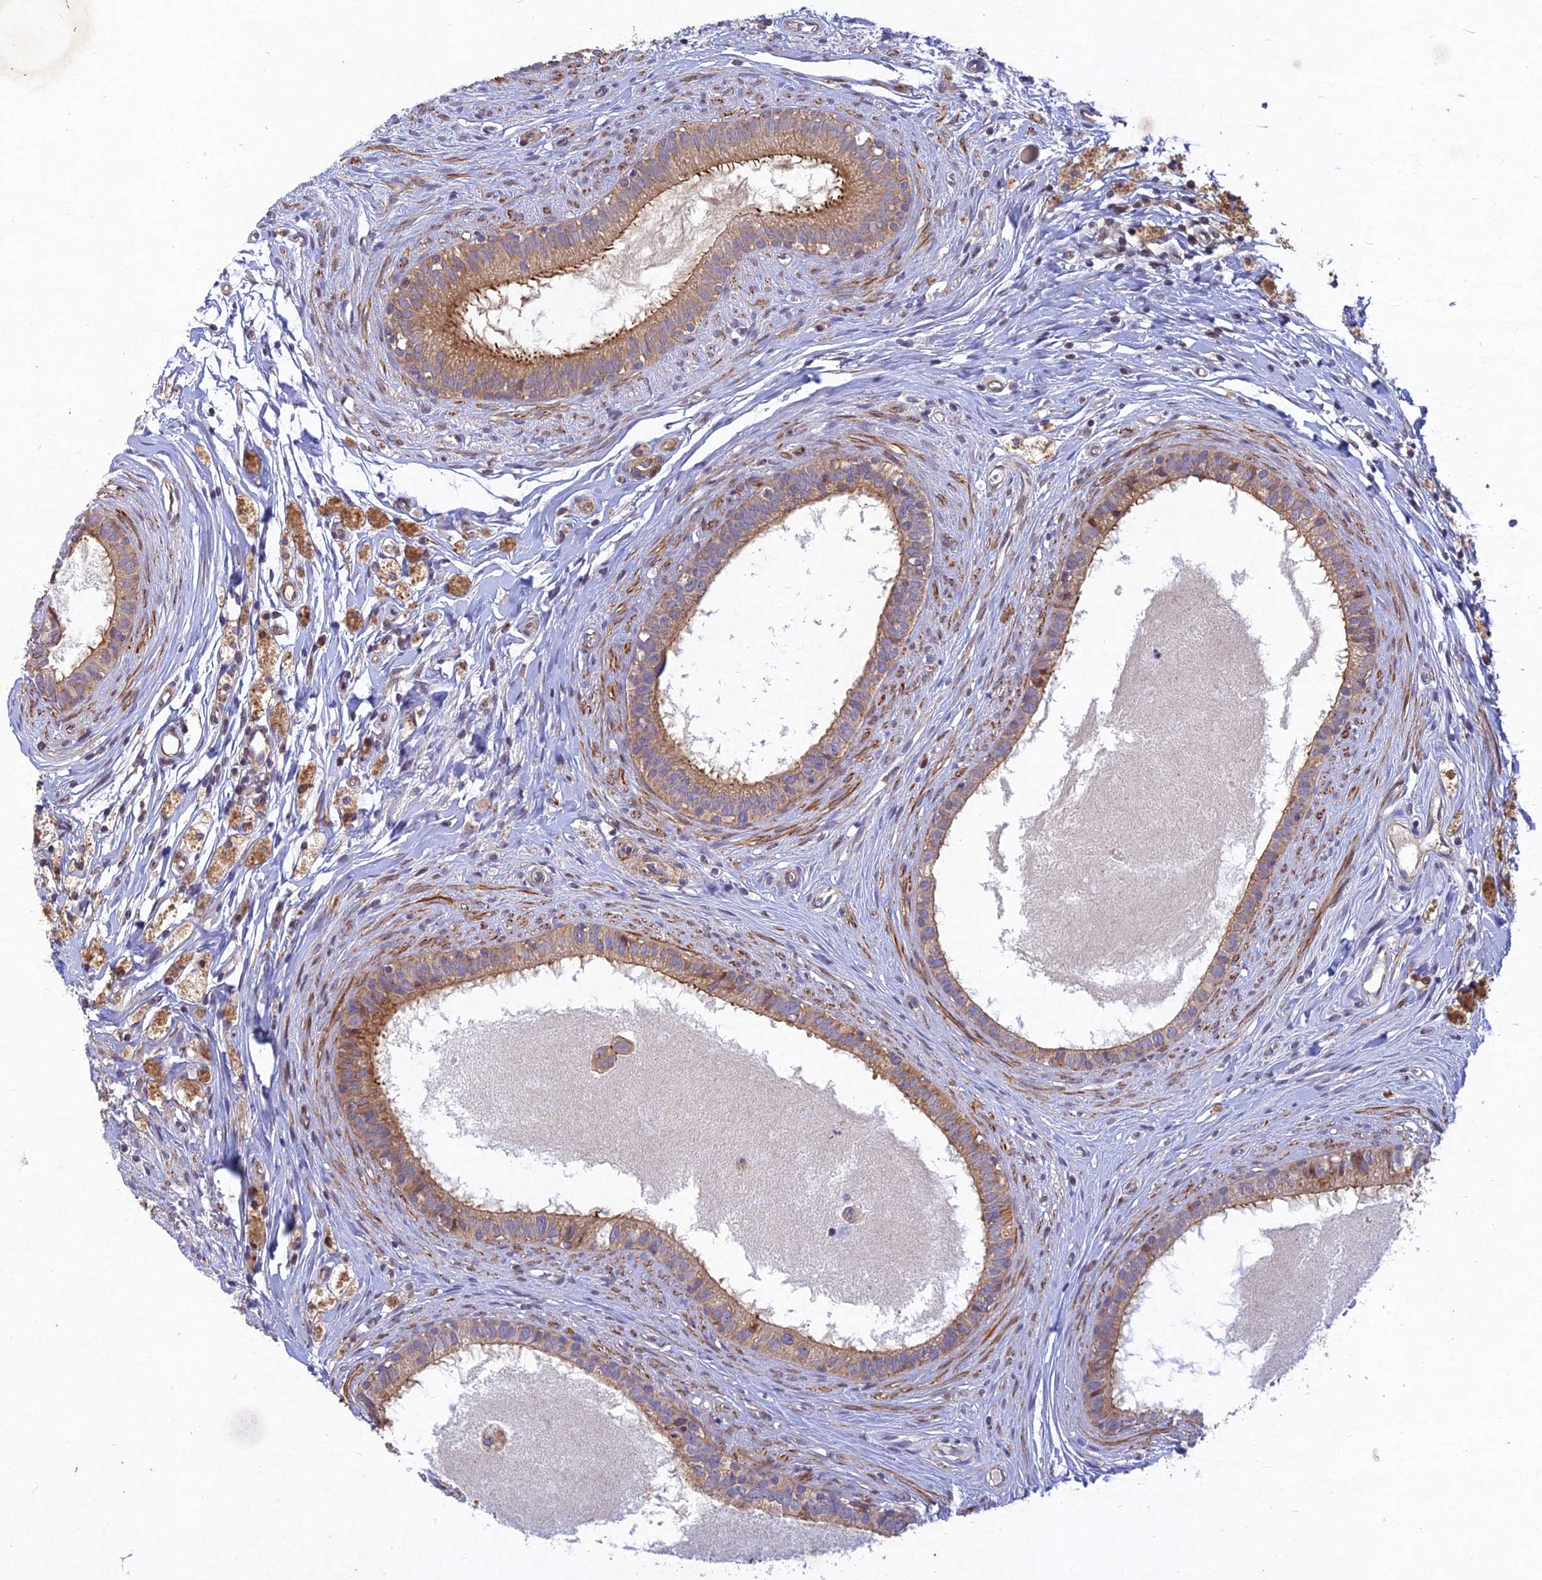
{"staining": {"intensity": "moderate", "quantity": "25%-75%", "location": "cytoplasmic/membranous"}, "tissue": "epididymis", "cell_type": "Glandular cells", "image_type": "normal", "snomed": [{"axis": "morphology", "description": "Normal tissue, NOS"}, {"axis": "topography", "description": "Epididymis"}], "caption": "DAB immunohistochemical staining of unremarkable human epididymis exhibits moderate cytoplasmic/membranous protein expression in approximately 25%-75% of glandular cells.", "gene": "RELCH", "patient": {"sex": "male", "age": 80}}